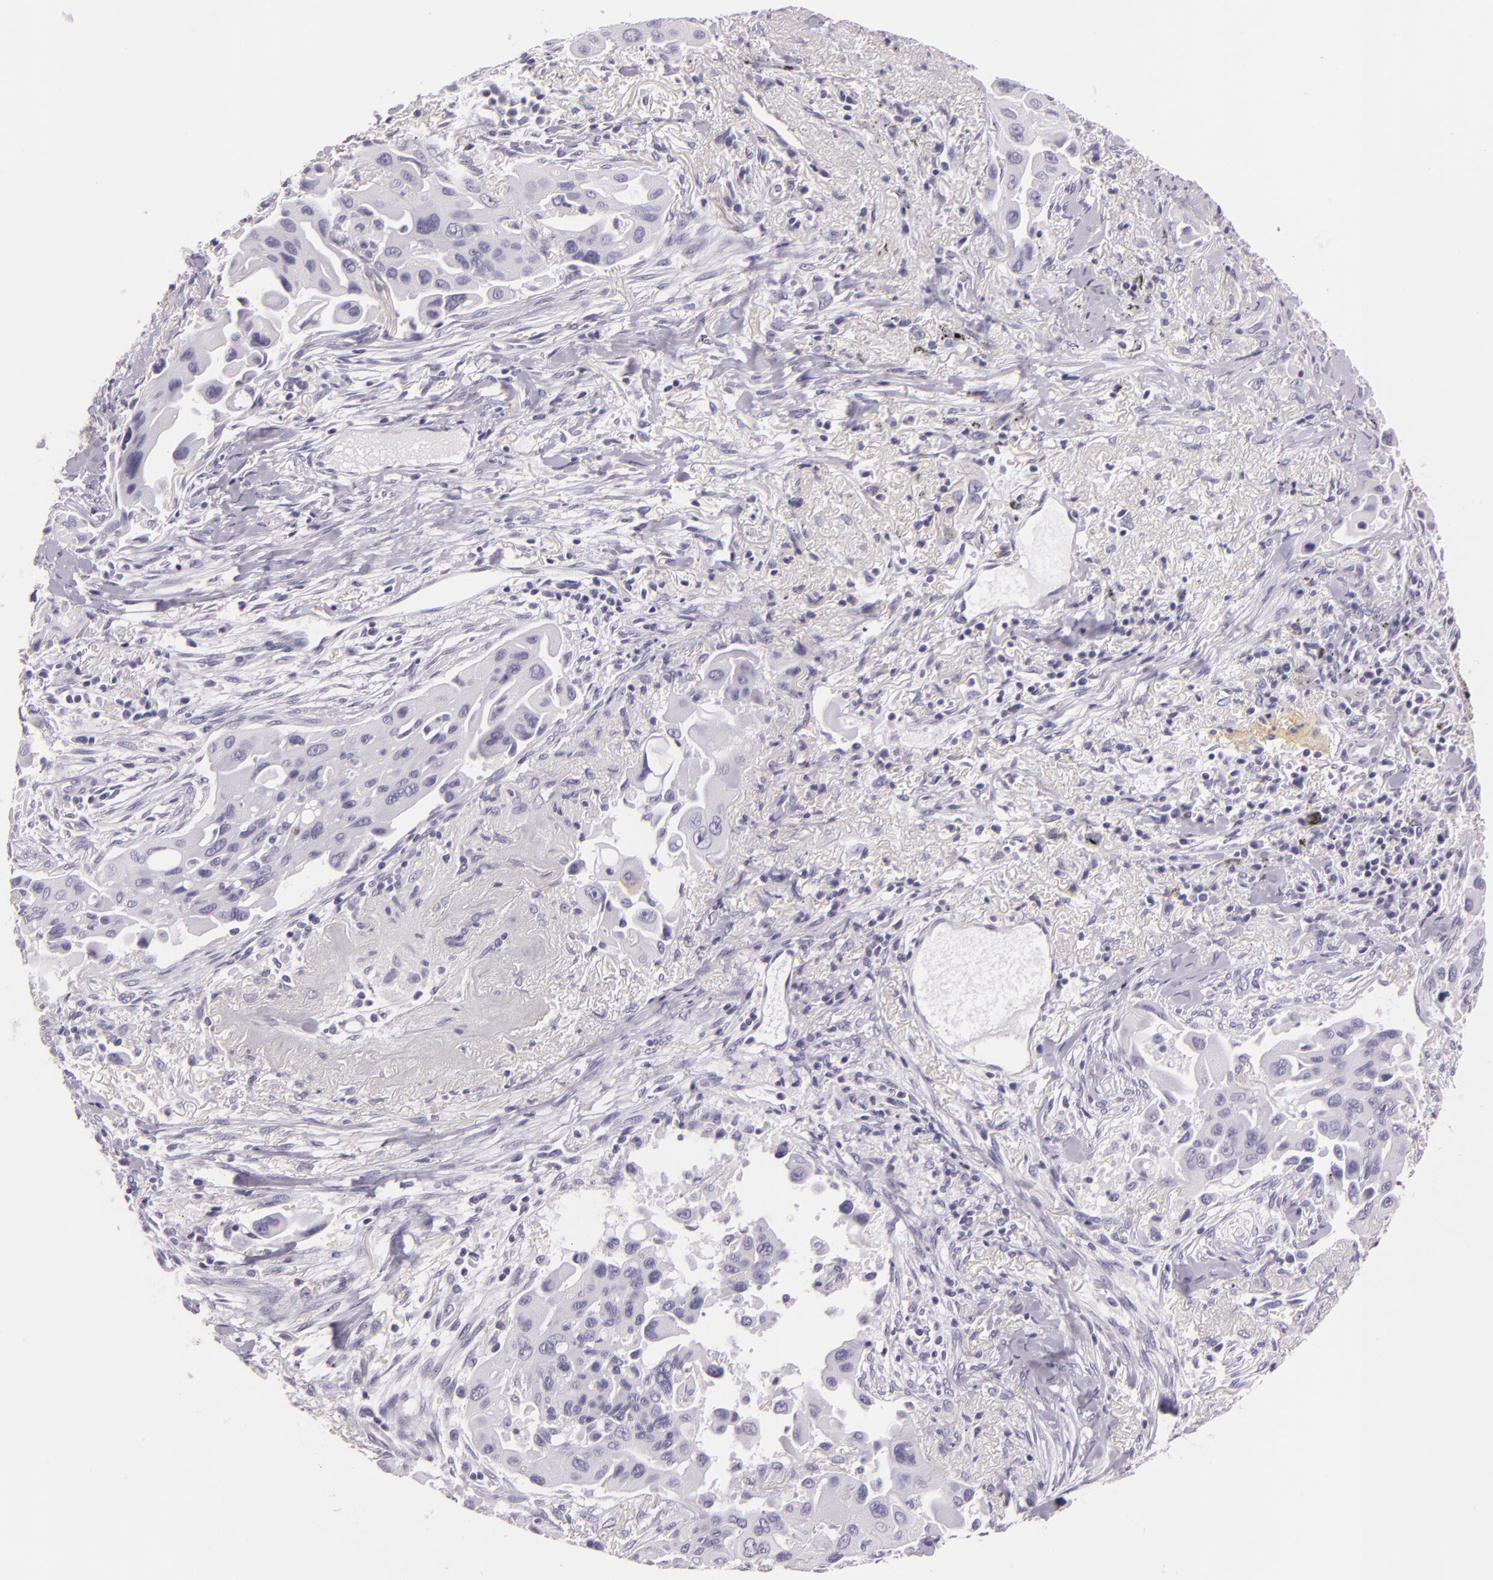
{"staining": {"intensity": "negative", "quantity": "none", "location": "none"}, "tissue": "lung cancer", "cell_type": "Tumor cells", "image_type": "cancer", "snomed": [{"axis": "morphology", "description": "Adenocarcinoma, NOS"}, {"axis": "topography", "description": "Lung"}], "caption": "An immunohistochemistry histopathology image of lung cancer is shown. There is no staining in tumor cells of lung cancer.", "gene": "DLG4", "patient": {"sex": "male", "age": 68}}